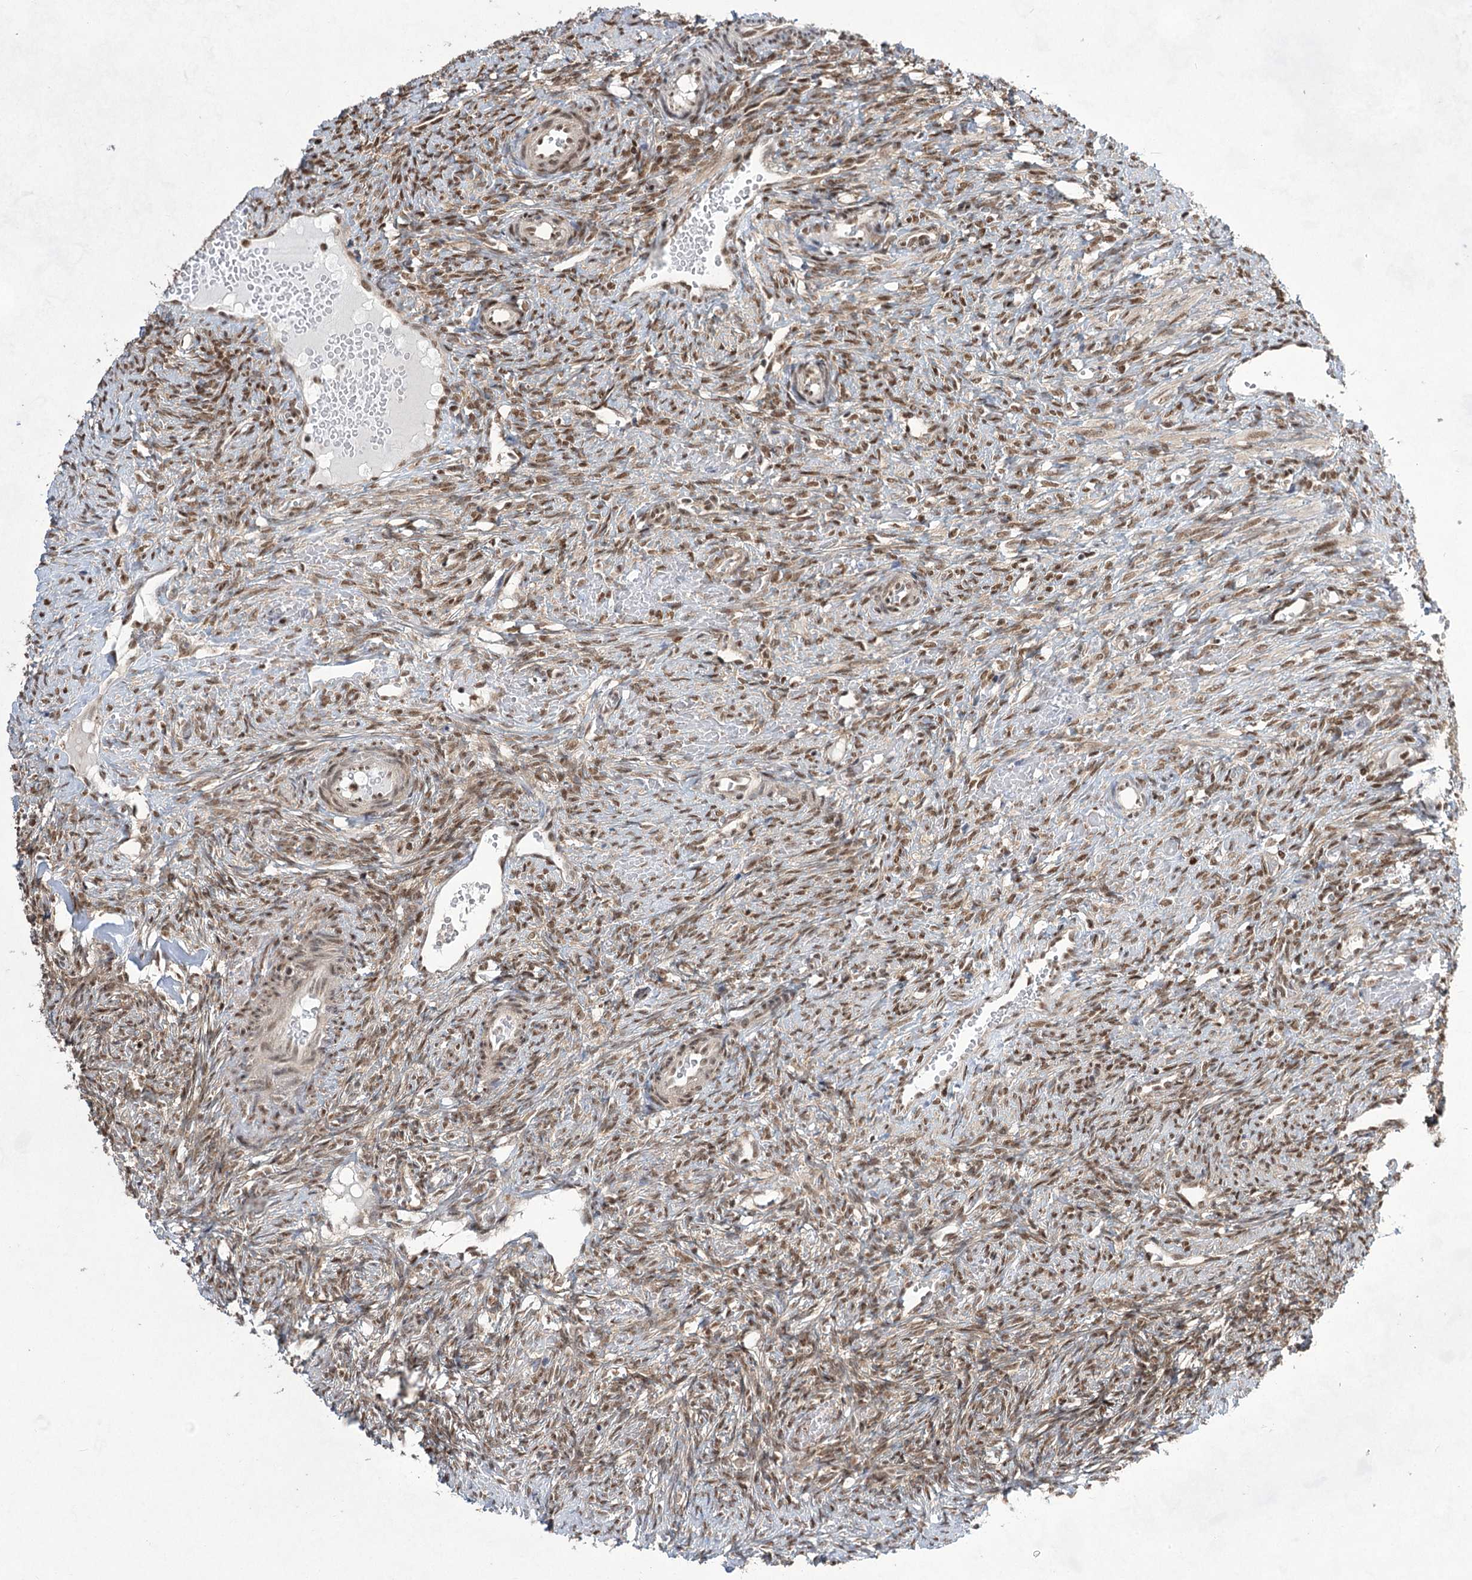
{"staining": {"intensity": "moderate", "quantity": ">75%", "location": "cytoplasmic/membranous,nuclear"}, "tissue": "ovary", "cell_type": "Follicle cells", "image_type": "normal", "snomed": [{"axis": "morphology", "description": "Normal tissue, NOS"}, {"axis": "topography", "description": "Ovary"}], "caption": "A histopathology image of human ovary stained for a protein demonstrates moderate cytoplasmic/membranous,nuclear brown staining in follicle cells. The staining was performed using DAB, with brown indicating positive protein expression. Nuclei are stained blue with hematoxylin.", "gene": "ZCCHC8", "patient": {"sex": "female", "age": 41}}